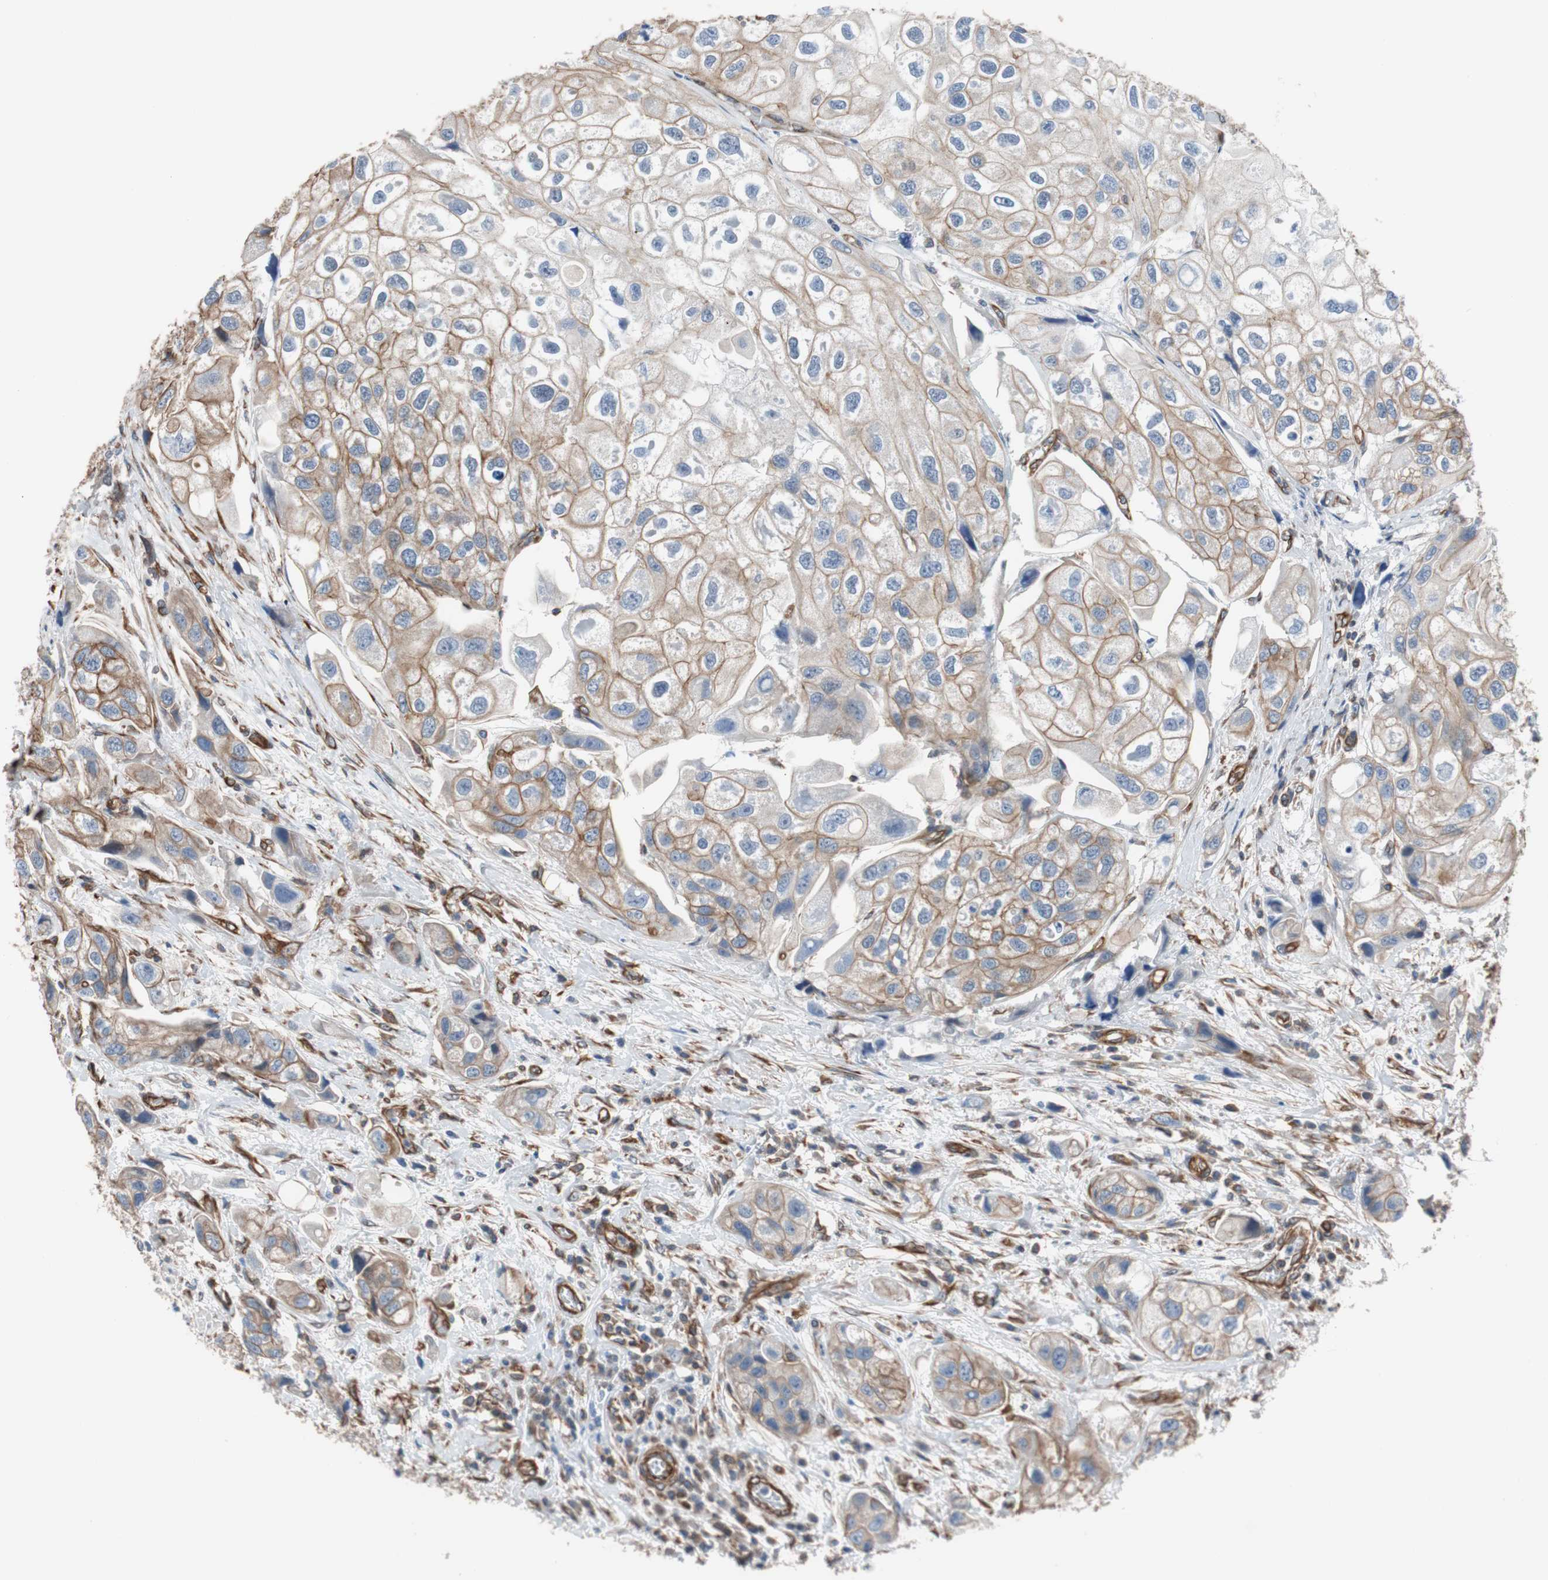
{"staining": {"intensity": "moderate", "quantity": ">75%", "location": "cytoplasmic/membranous"}, "tissue": "urothelial cancer", "cell_type": "Tumor cells", "image_type": "cancer", "snomed": [{"axis": "morphology", "description": "Urothelial carcinoma, High grade"}, {"axis": "topography", "description": "Urinary bladder"}], "caption": "Immunohistochemical staining of urothelial cancer demonstrates medium levels of moderate cytoplasmic/membranous protein staining in approximately >75% of tumor cells.", "gene": "KIF3B", "patient": {"sex": "female", "age": 64}}